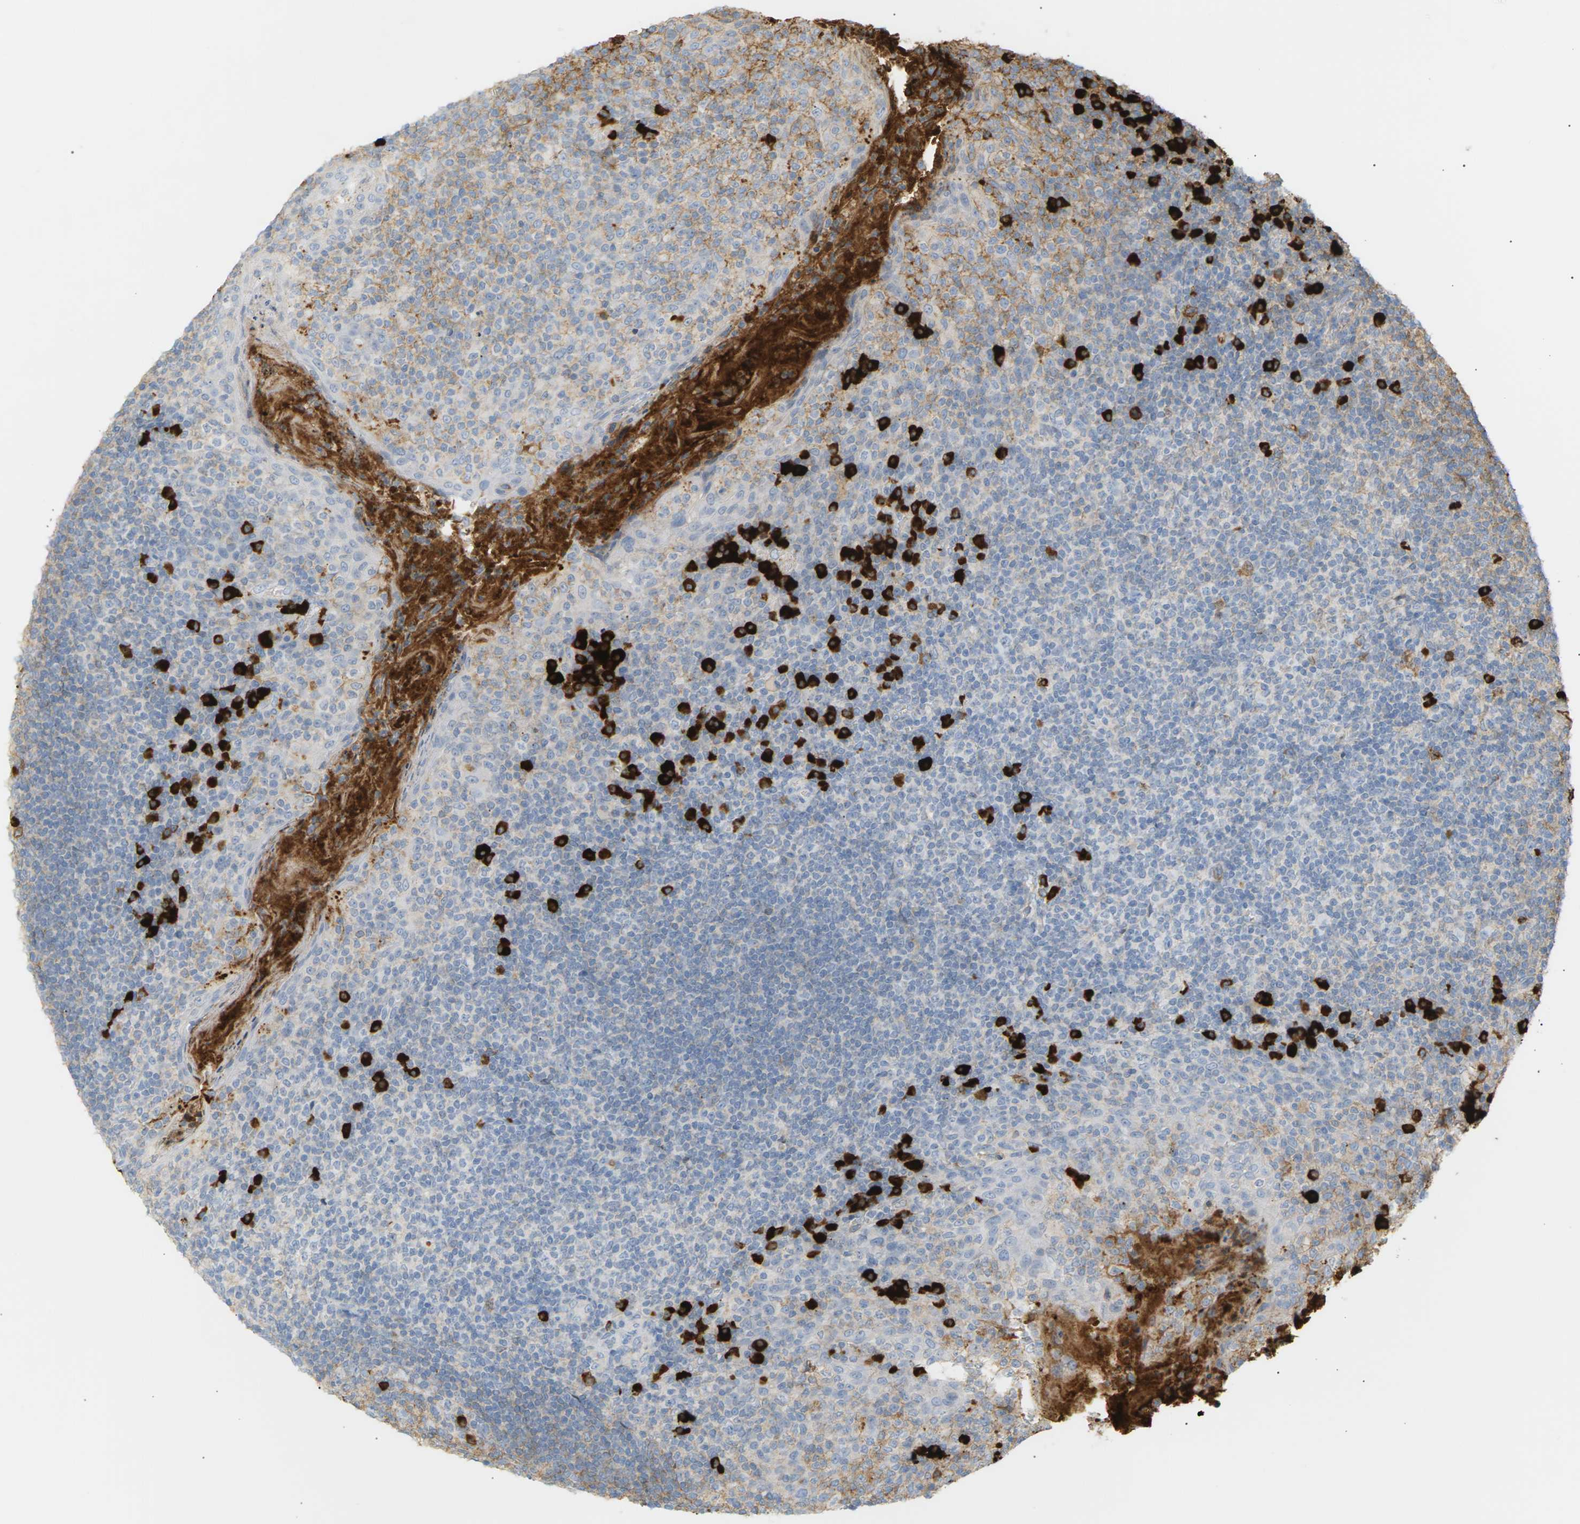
{"staining": {"intensity": "weak", "quantity": ">75%", "location": "cytoplasmic/membranous"}, "tissue": "tonsil", "cell_type": "Germinal center cells", "image_type": "normal", "snomed": [{"axis": "morphology", "description": "Normal tissue, NOS"}, {"axis": "topography", "description": "Tonsil"}], "caption": "IHC (DAB (3,3'-diaminobenzidine)) staining of normal tonsil demonstrates weak cytoplasmic/membranous protein positivity in approximately >75% of germinal center cells. (brown staining indicates protein expression, while blue staining denotes nuclei).", "gene": "IGLC3", "patient": {"sex": "male", "age": 17}}